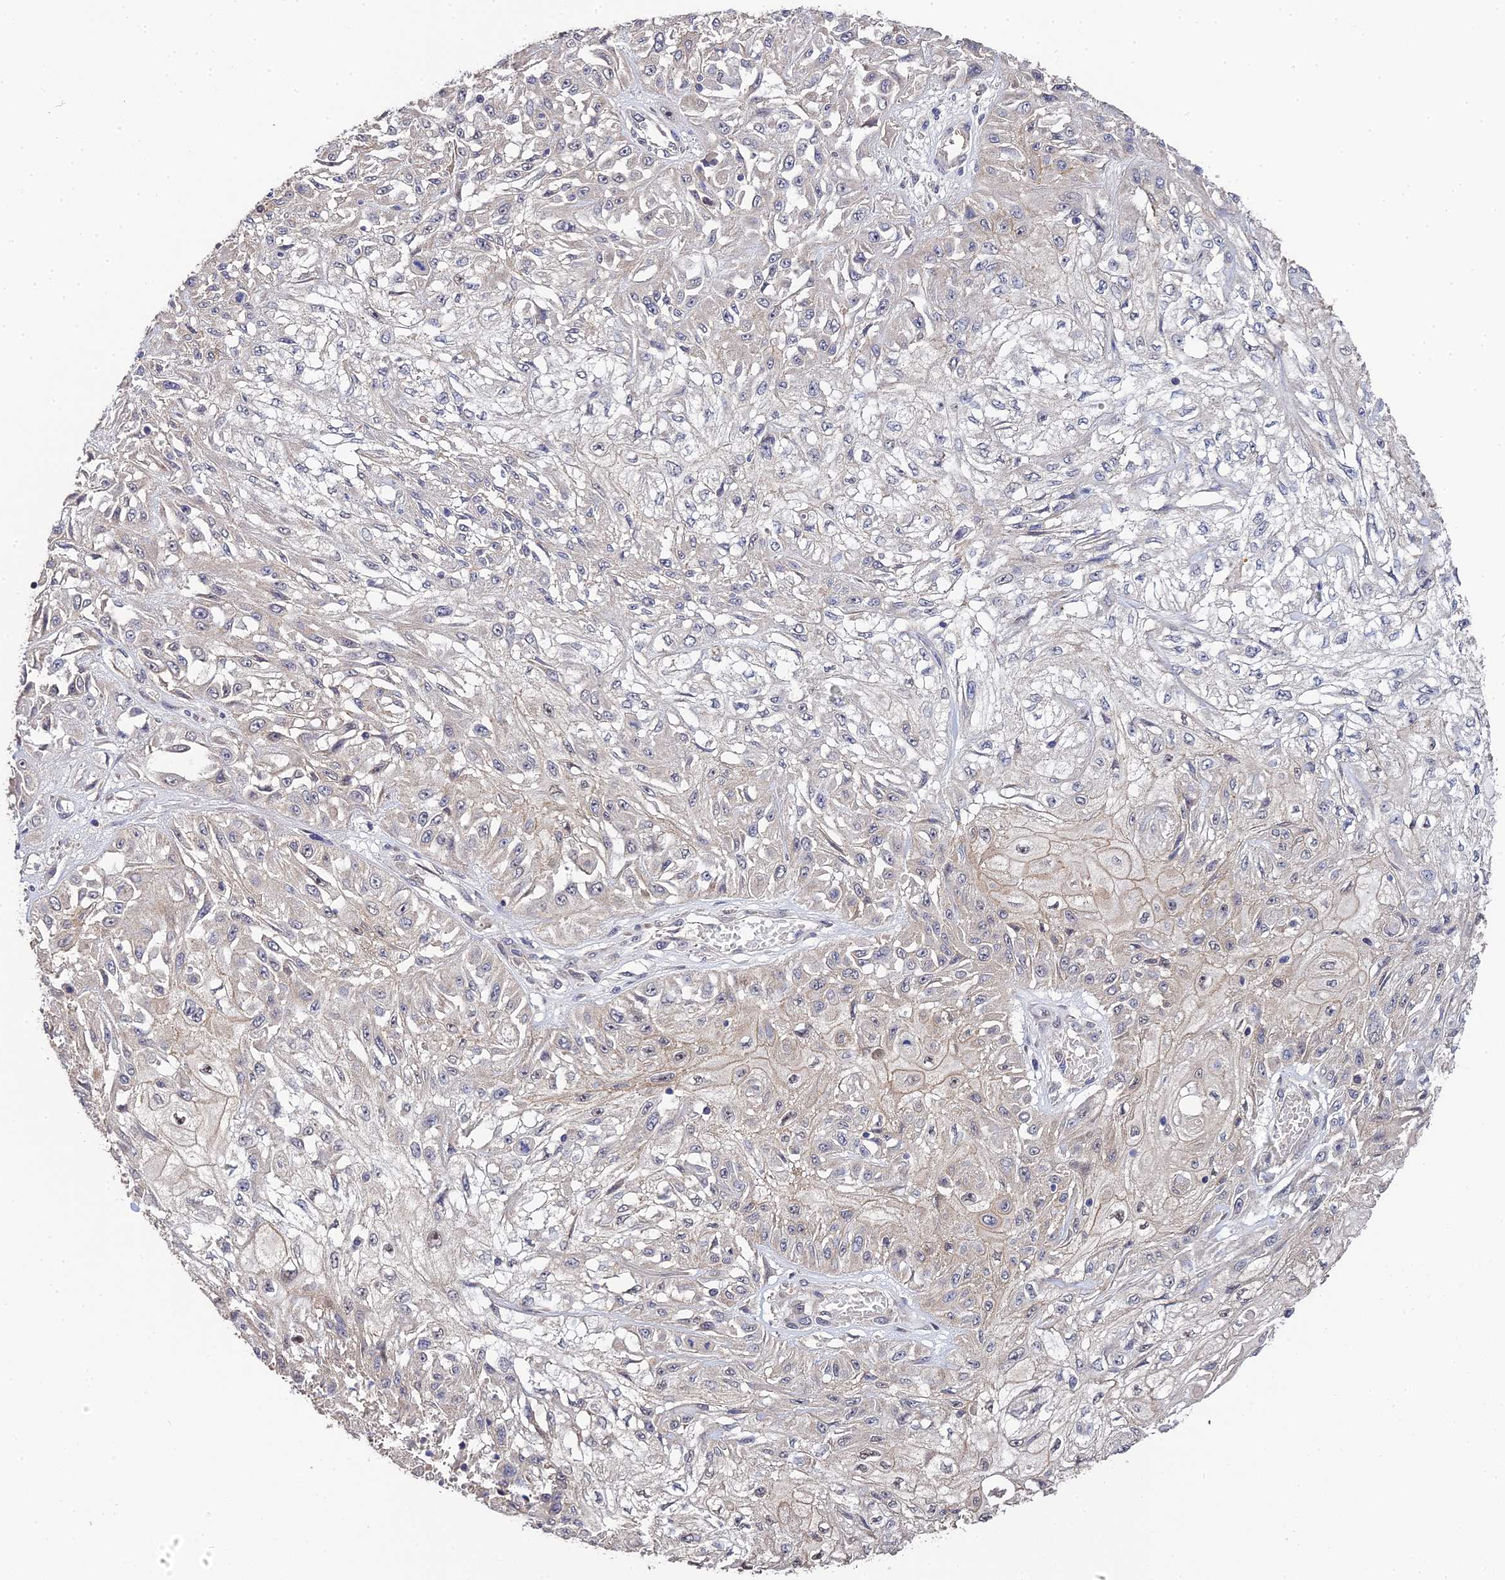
{"staining": {"intensity": "weak", "quantity": "<25%", "location": "nuclear"}, "tissue": "skin cancer", "cell_type": "Tumor cells", "image_type": "cancer", "snomed": [{"axis": "morphology", "description": "Squamous cell carcinoma, NOS"}, {"axis": "morphology", "description": "Squamous cell carcinoma, metastatic, NOS"}, {"axis": "topography", "description": "Skin"}, {"axis": "topography", "description": "Lymph node"}], "caption": "A high-resolution image shows immunohistochemistry staining of skin metastatic squamous cell carcinoma, which demonstrates no significant positivity in tumor cells.", "gene": "ERCC5", "patient": {"sex": "male", "age": 75}}